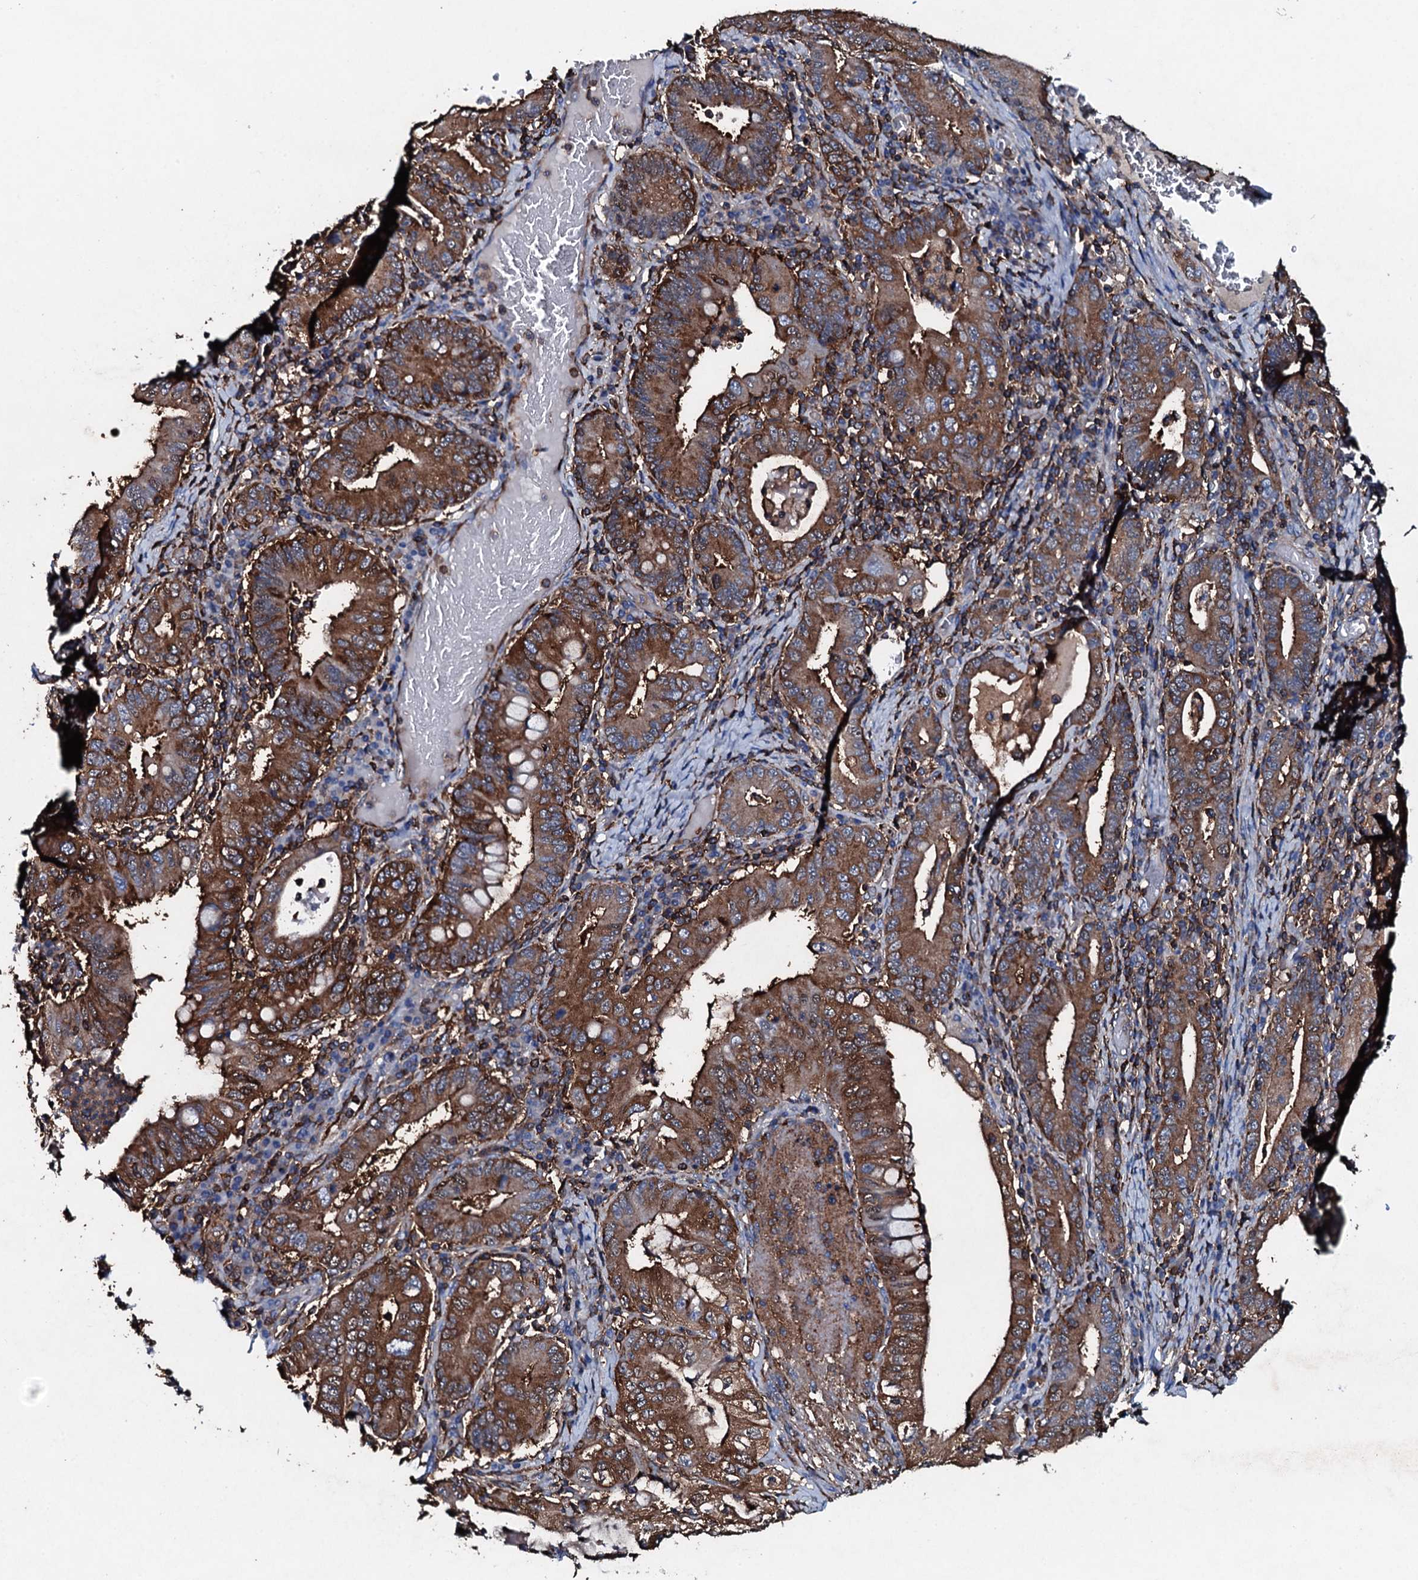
{"staining": {"intensity": "moderate", "quantity": ">75%", "location": "cytoplasmic/membranous"}, "tissue": "stomach cancer", "cell_type": "Tumor cells", "image_type": "cancer", "snomed": [{"axis": "morphology", "description": "Normal tissue, NOS"}, {"axis": "morphology", "description": "Adenocarcinoma, NOS"}, {"axis": "topography", "description": "Esophagus"}, {"axis": "topography", "description": "Stomach, upper"}, {"axis": "topography", "description": "Peripheral nerve tissue"}], "caption": "IHC (DAB (3,3'-diaminobenzidine)) staining of human adenocarcinoma (stomach) displays moderate cytoplasmic/membranous protein staining in approximately >75% of tumor cells. The staining was performed using DAB (3,3'-diaminobenzidine), with brown indicating positive protein expression. Nuclei are stained blue with hematoxylin.", "gene": "MS4A4E", "patient": {"sex": "male", "age": 62}}